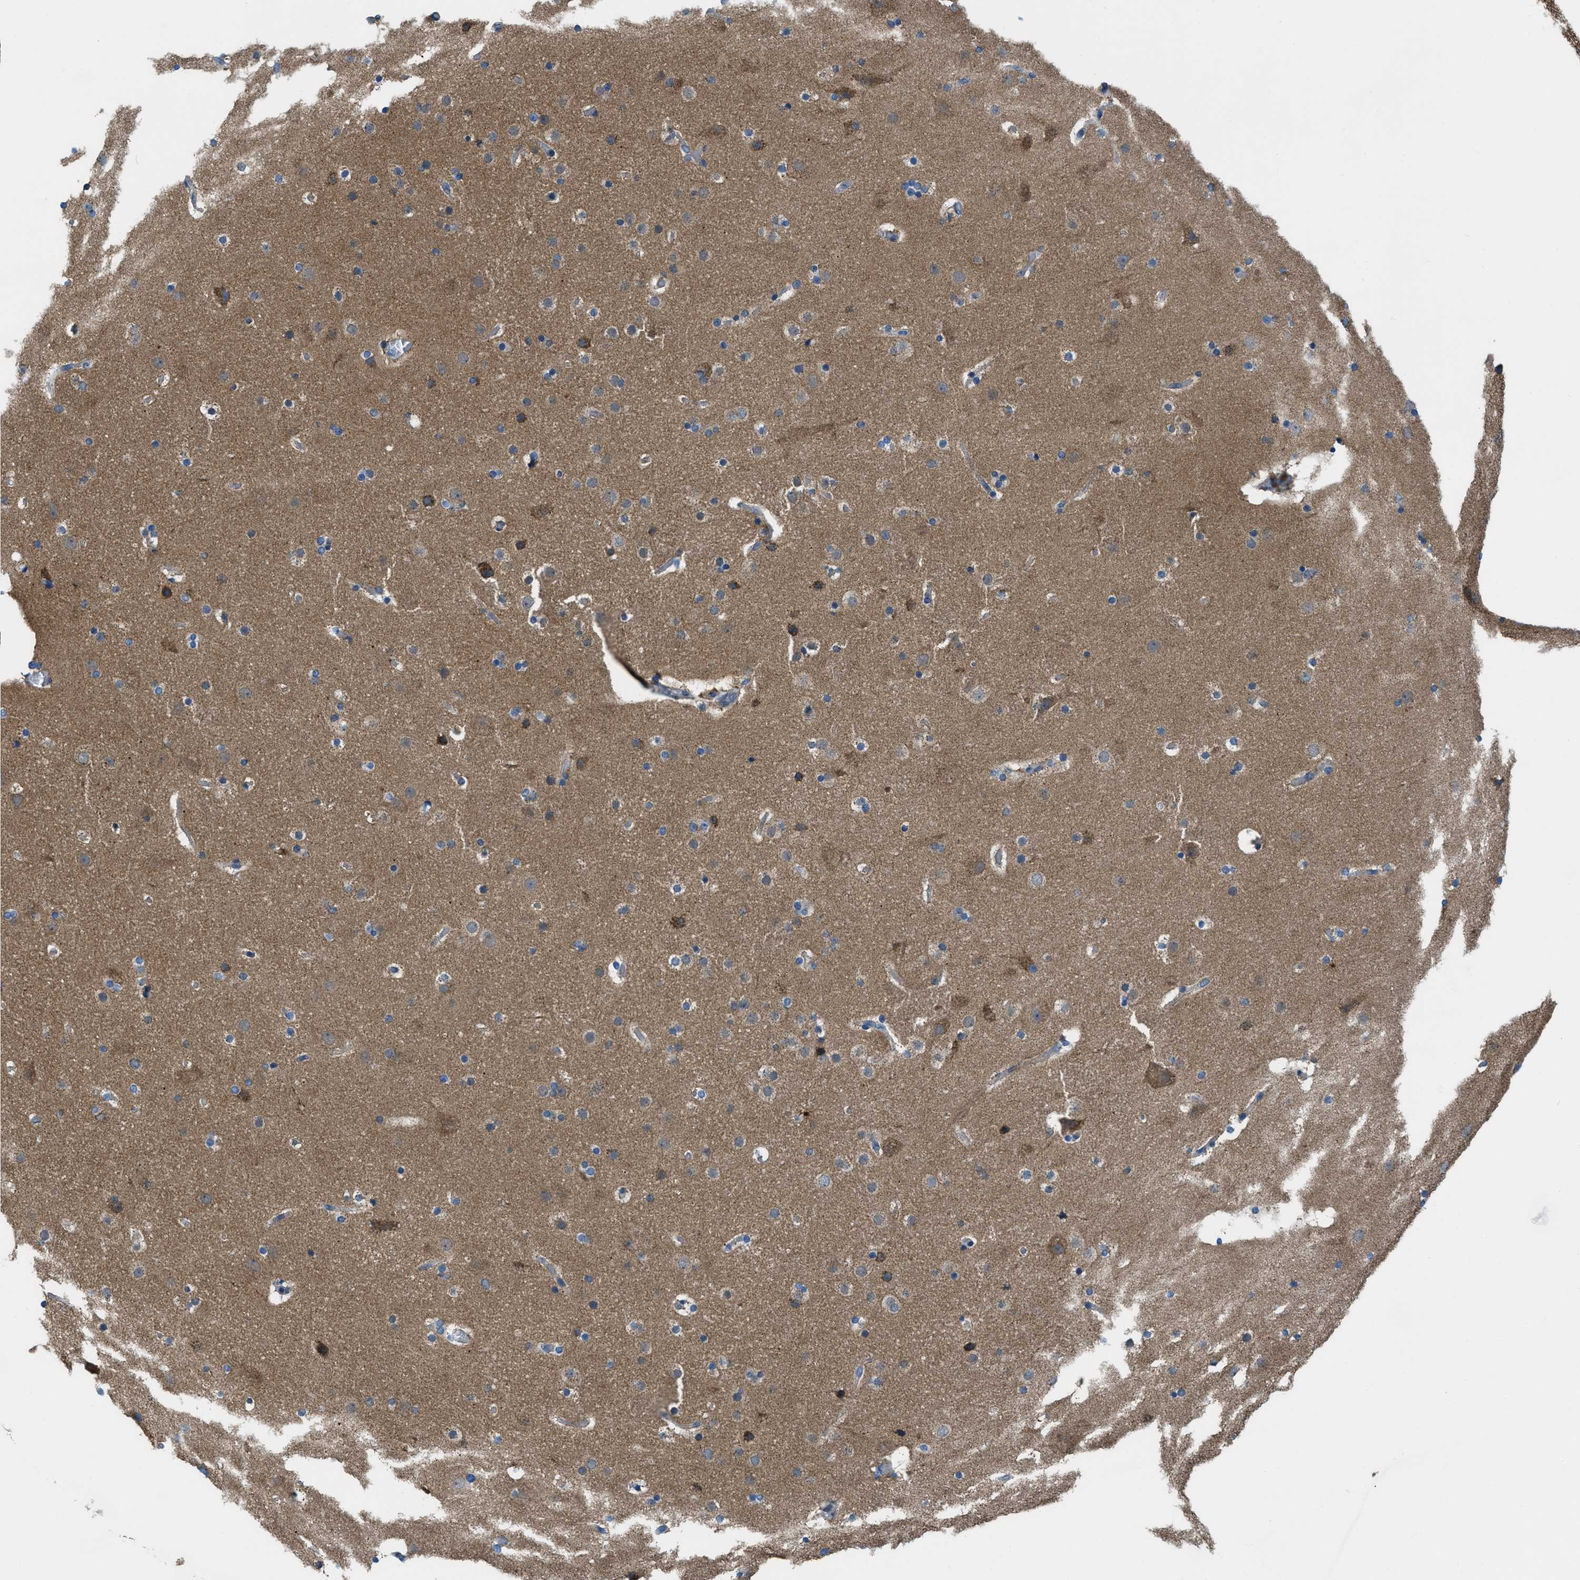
{"staining": {"intensity": "weak", "quantity": "25%-75%", "location": "cytoplasmic/membranous"}, "tissue": "cerebral cortex", "cell_type": "Endothelial cells", "image_type": "normal", "snomed": [{"axis": "morphology", "description": "Normal tissue, NOS"}, {"axis": "topography", "description": "Cerebral cortex"}], "caption": "High-magnification brightfield microscopy of benign cerebral cortex stained with DAB (3,3'-diaminobenzidine) (brown) and counterstained with hematoxylin (blue). endothelial cells exhibit weak cytoplasmic/membranous expression is appreciated in approximately25%-75% of cells.", "gene": "PIP5K1C", "patient": {"sex": "male", "age": 57}}